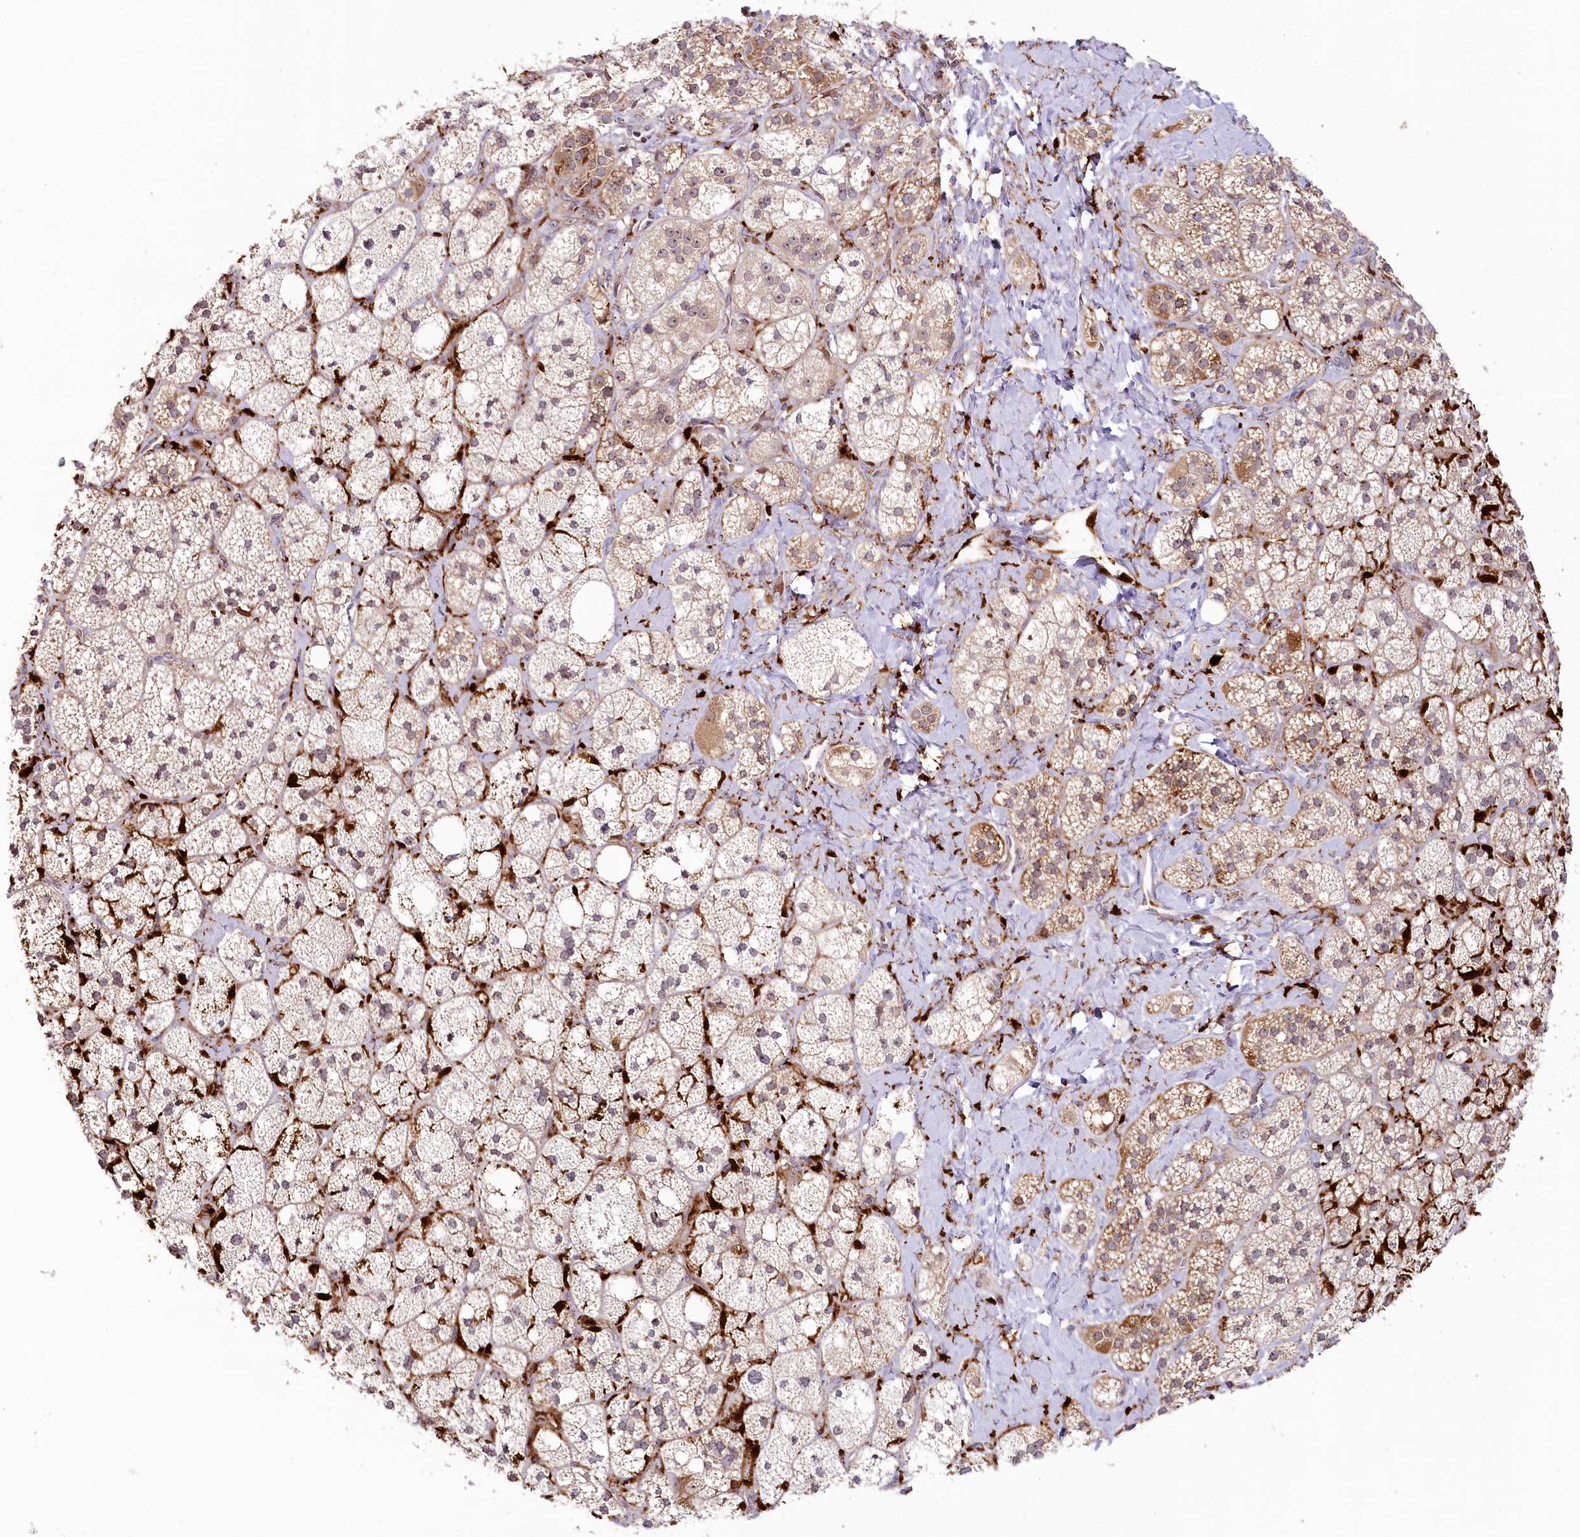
{"staining": {"intensity": "moderate", "quantity": "25%-75%", "location": "cytoplasmic/membranous"}, "tissue": "adrenal gland", "cell_type": "Glandular cells", "image_type": "normal", "snomed": [{"axis": "morphology", "description": "Normal tissue, NOS"}, {"axis": "topography", "description": "Adrenal gland"}], "caption": "Human adrenal gland stained with a brown dye reveals moderate cytoplasmic/membranous positive staining in approximately 25%-75% of glandular cells.", "gene": "WDR36", "patient": {"sex": "male", "age": 61}}